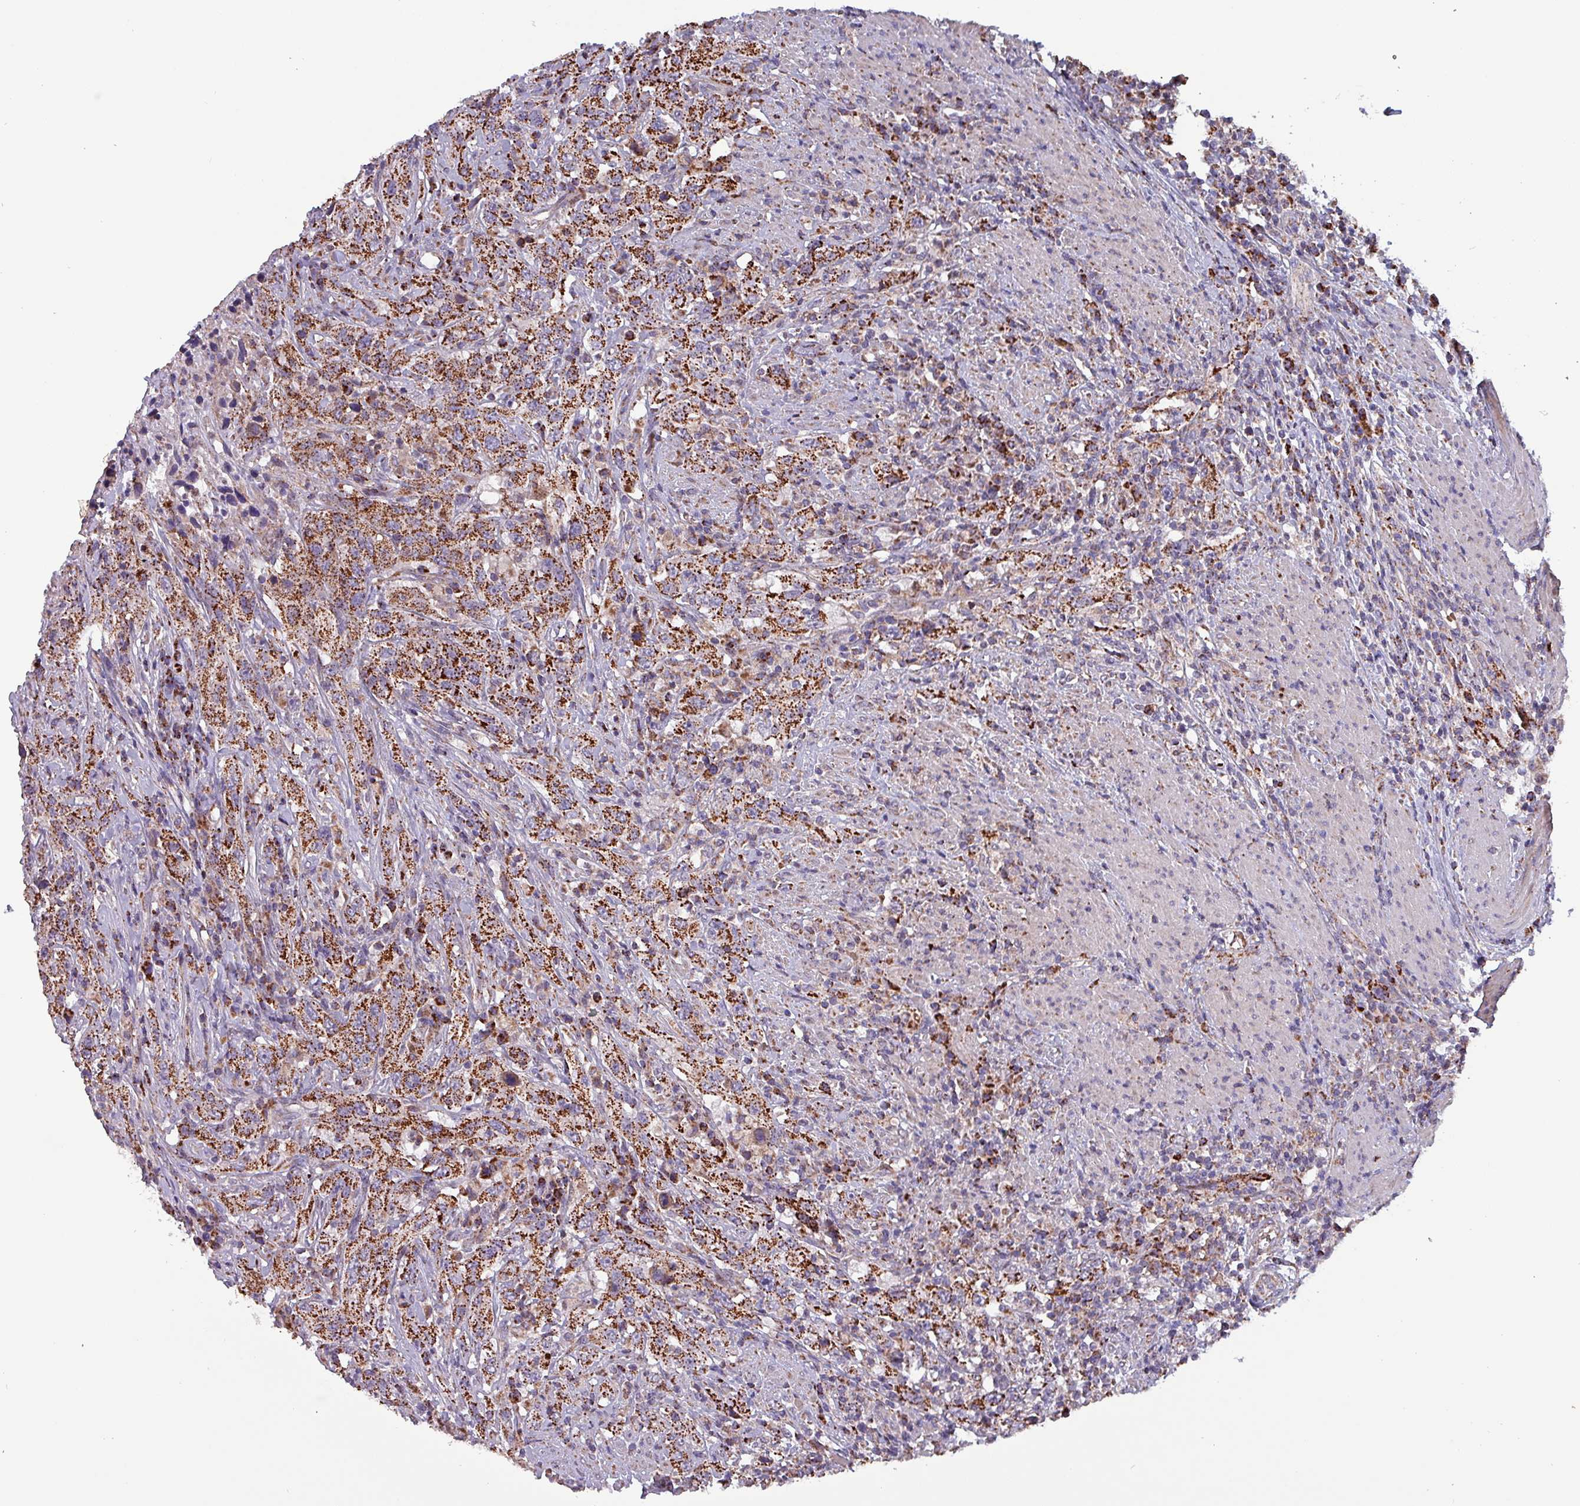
{"staining": {"intensity": "strong", "quantity": ">75%", "location": "cytoplasmic/membranous"}, "tissue": "urothelial cancer", "cell_type": "Tumor cells", "image_type": "cancer", "snomed": [{"axis": "morphology", "description": "Urothelial carcinoma, High grade"}, {"axis": "topography", "description": "Urinary bladder"}], "caption": "This is an image of immunohistochemistry staining of urothelial cancer, which shows strong expression in the cytoplasmic/membranous of tumor cells.", "gene": "ZNF322", "patient": {"sex": "male", "age": 61}}